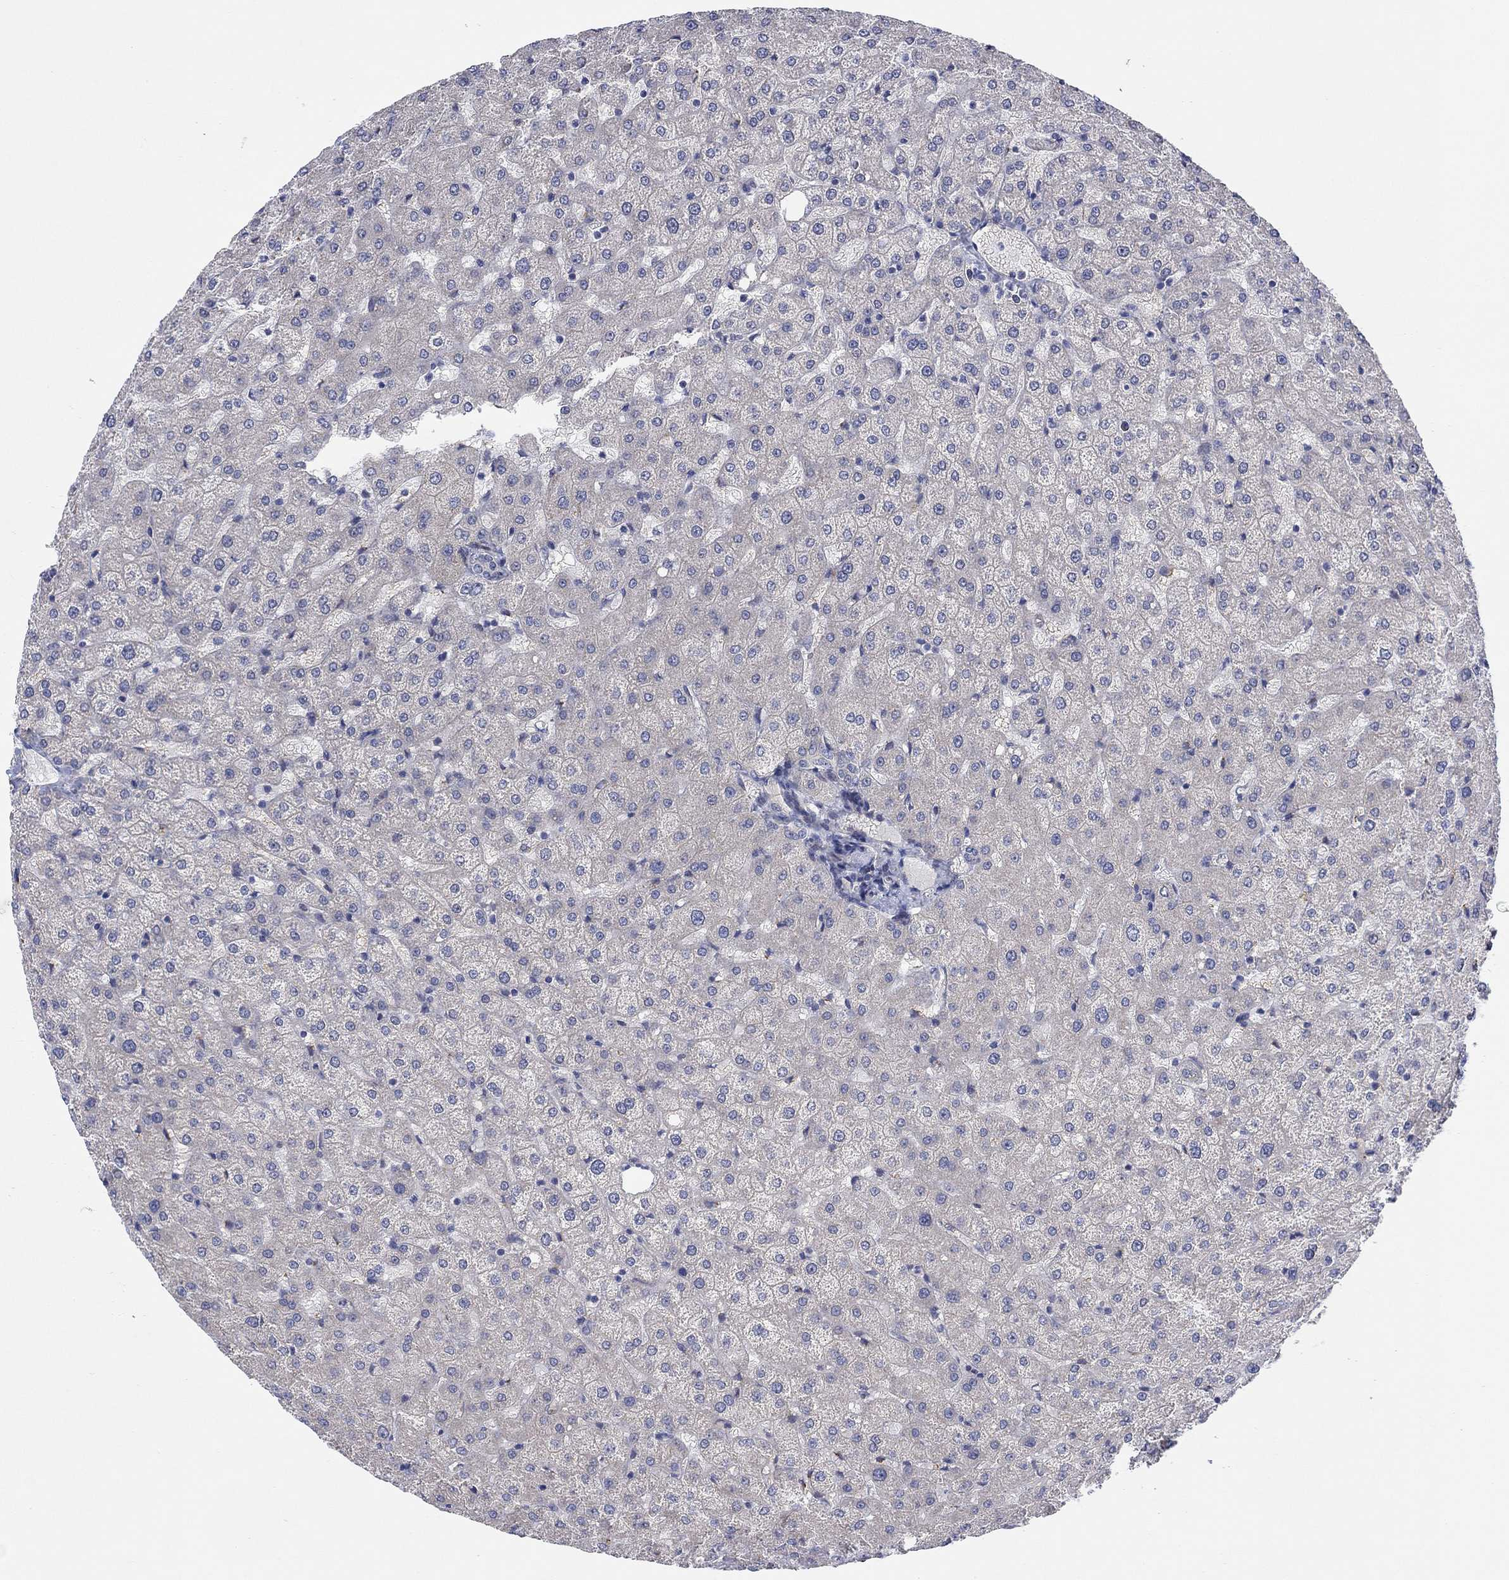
{"staining": {"intensity": "negative", "quantity": "none", "location": "none"}, "tissue": "liver", "cell_type": "Cholangiocytes", "image_type": "normal", "snomed": [{"axis": "morphology", "description": "Normal tissue, NOS"}, {"axis": "topography", "description": "Liver"}], "caption": "Cholangiocytes are negative for protein expression in unremarkable human liver.", "gene": "SCN7A", "patient": {"sex": "female", "age": 50}}